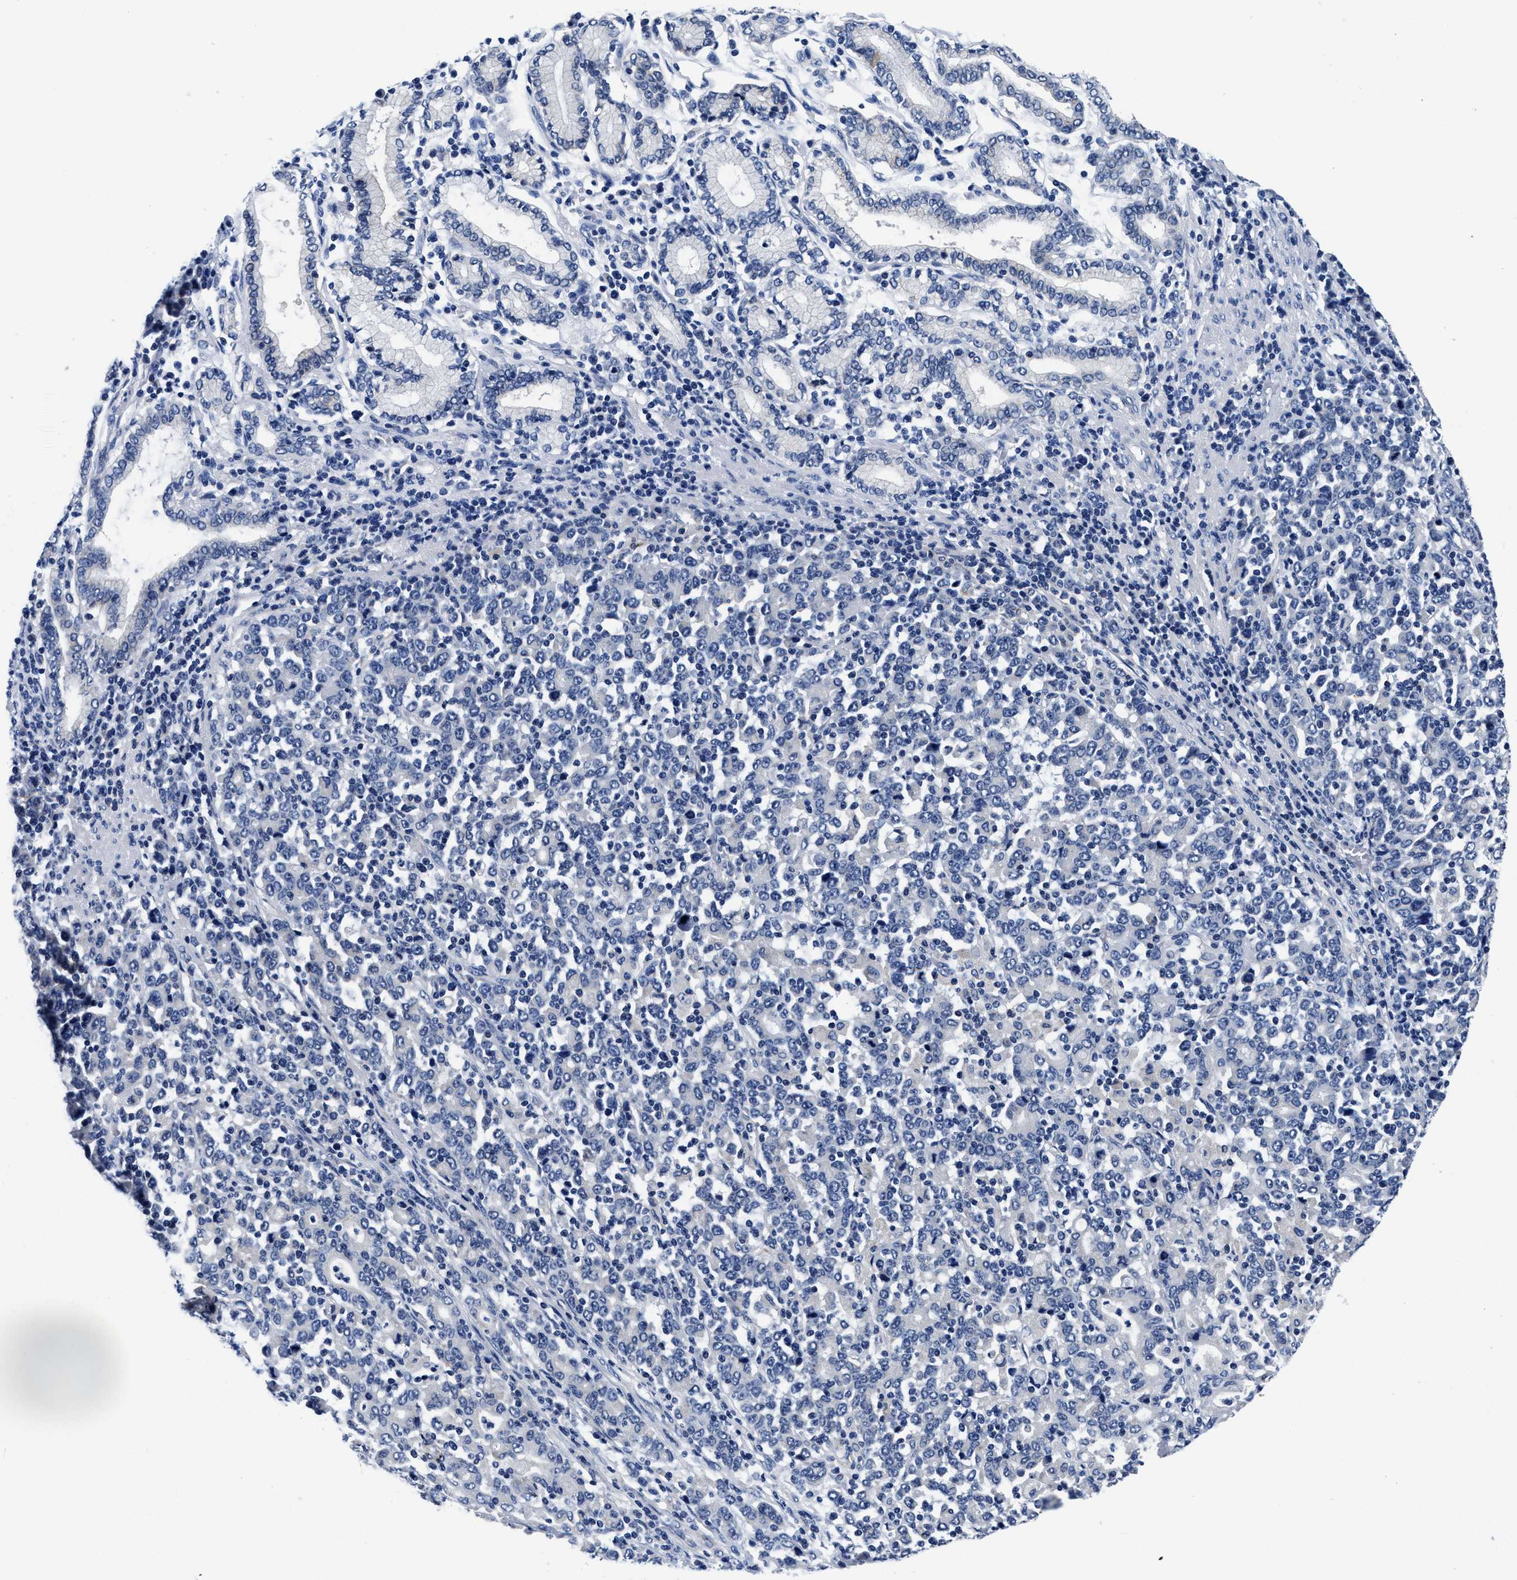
{"staining": {"intensity": "negative", "quantity": "none", "location": "none"}, "tissue": "stomach cancer", "cell_type": "Tumor cells", "image_type": "cancer", "snomed": [{"axis": "morphology", "description": "Adenocarcinoma, NOS"}, {"axis": "topography", "description": "Stomach, upper"}], "caption": "Photomicrograph shows no significant protein staining in tumor cells of stomach cancer (adenocarcinoma).", "gene": "SLC35F1", "patient": {"sex": "male", "age": 69}}